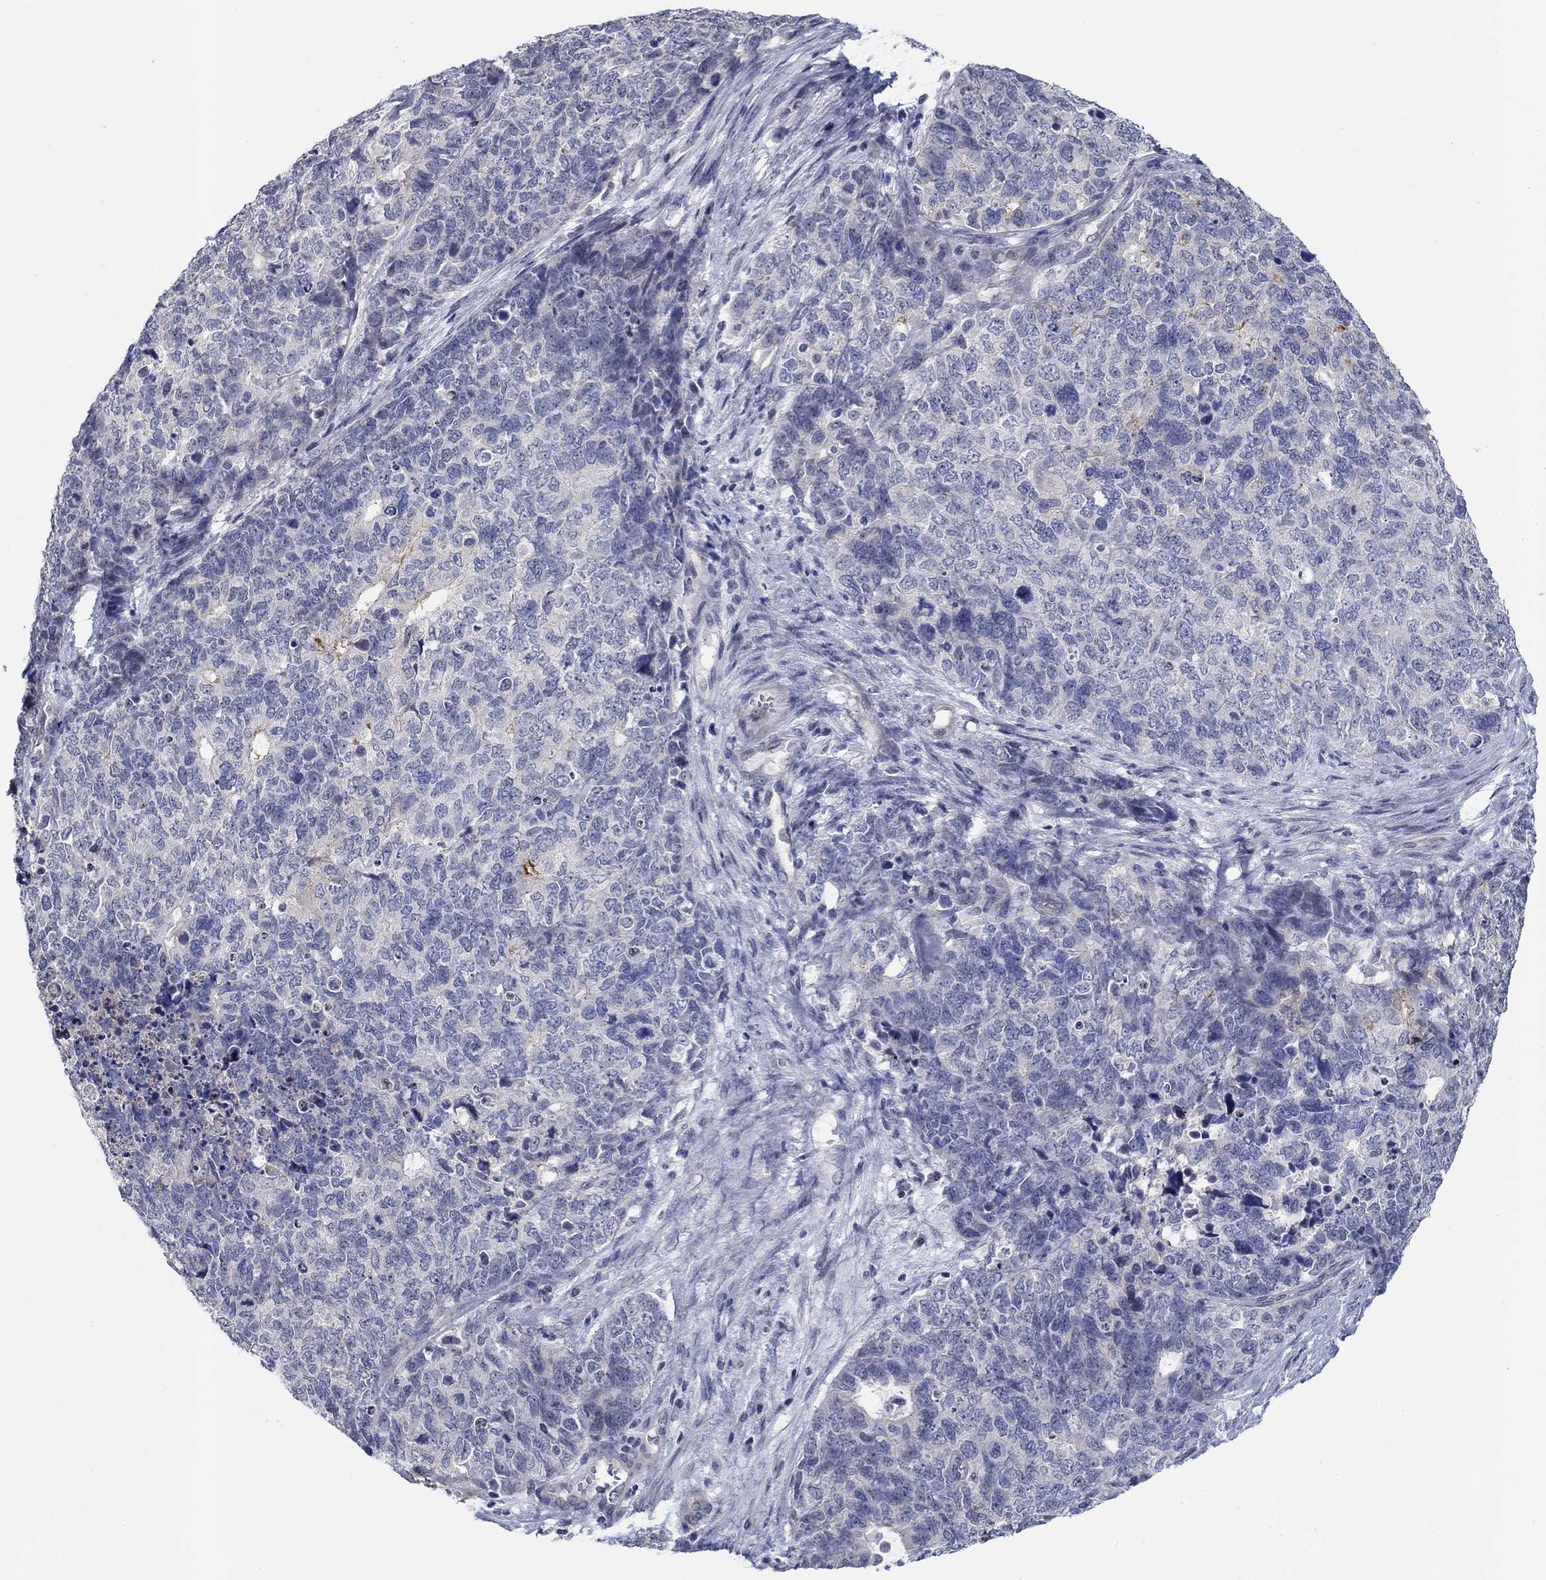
{"staining": {"intensity": "strong", "quantity": "<25%", "location": "cytoplasmic/membranous"}, "tissue": "cervical cancer", "cell_type": "Tumor cells", "image_type": "cancer", "snomed": [{"axis": "morphology", "description": "Squamous cell carcinoma, NOS"}, {"axis": "topography", "description": "Cervix"}], "caption": "Cervical squamous cell carcinoma tissue shows strong cytoplasmic/membranous expression in about <25% of tumor cells, visualized by immunohistochemistry.", "gene": "SMIM18", "patient": {"sex": "female", "age": 63}}